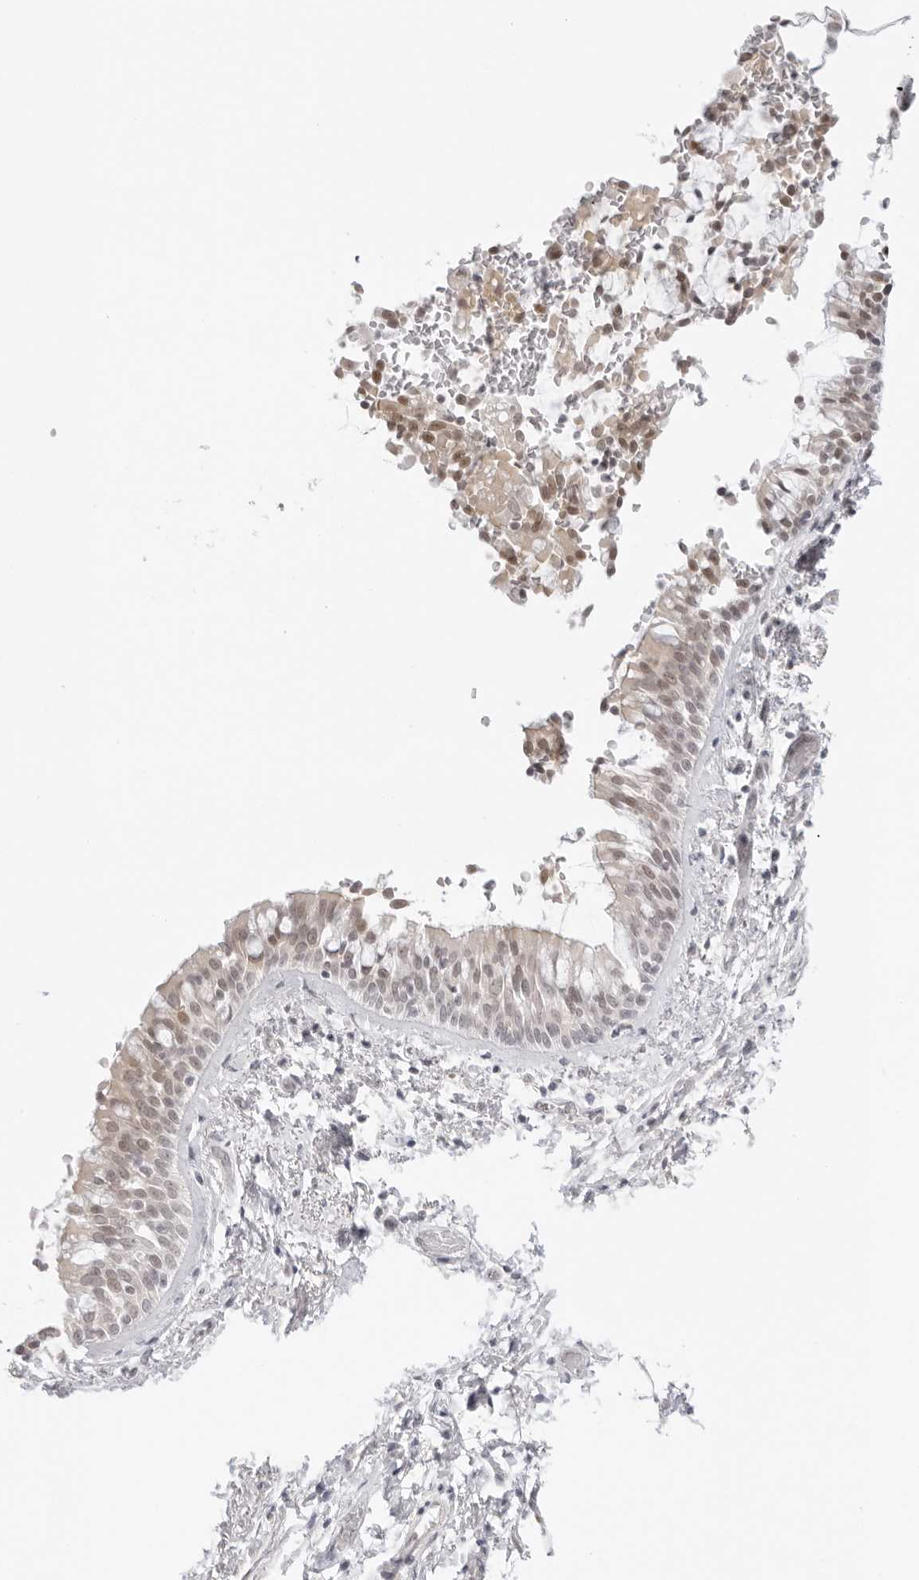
{"staining": {"intensity": "moderate", "quantity": "25%-75%", "location": "cytoplasmic/membranous,nuclear"}, "tissue": "bronchus", "cell_type": "Respiratory epithelial cells", "image_type": "normal", "snomed": [{"axis": "morphology", "description": "Normal tissue, NOS"}, {"axis": "morphology", "description": "Inflammation, NOS"}, {"axis": "topography", "description": "Cartilage tissue"}, {"axis": "topography", "description": "Bronchus"}, {"axis": "topography", "description": "Lung"}], "caption": "Bronchus stained for a protein displays moderate cytoplasmic/membranous,nuclear positivity in respiratory epithelial cells. (Stains: DAB in brown, nuclei in blue, Microscopy: brightfield microscopy at high magnification).", "gene": "MED18", "patient": {"sex": "female", "age": 64}}